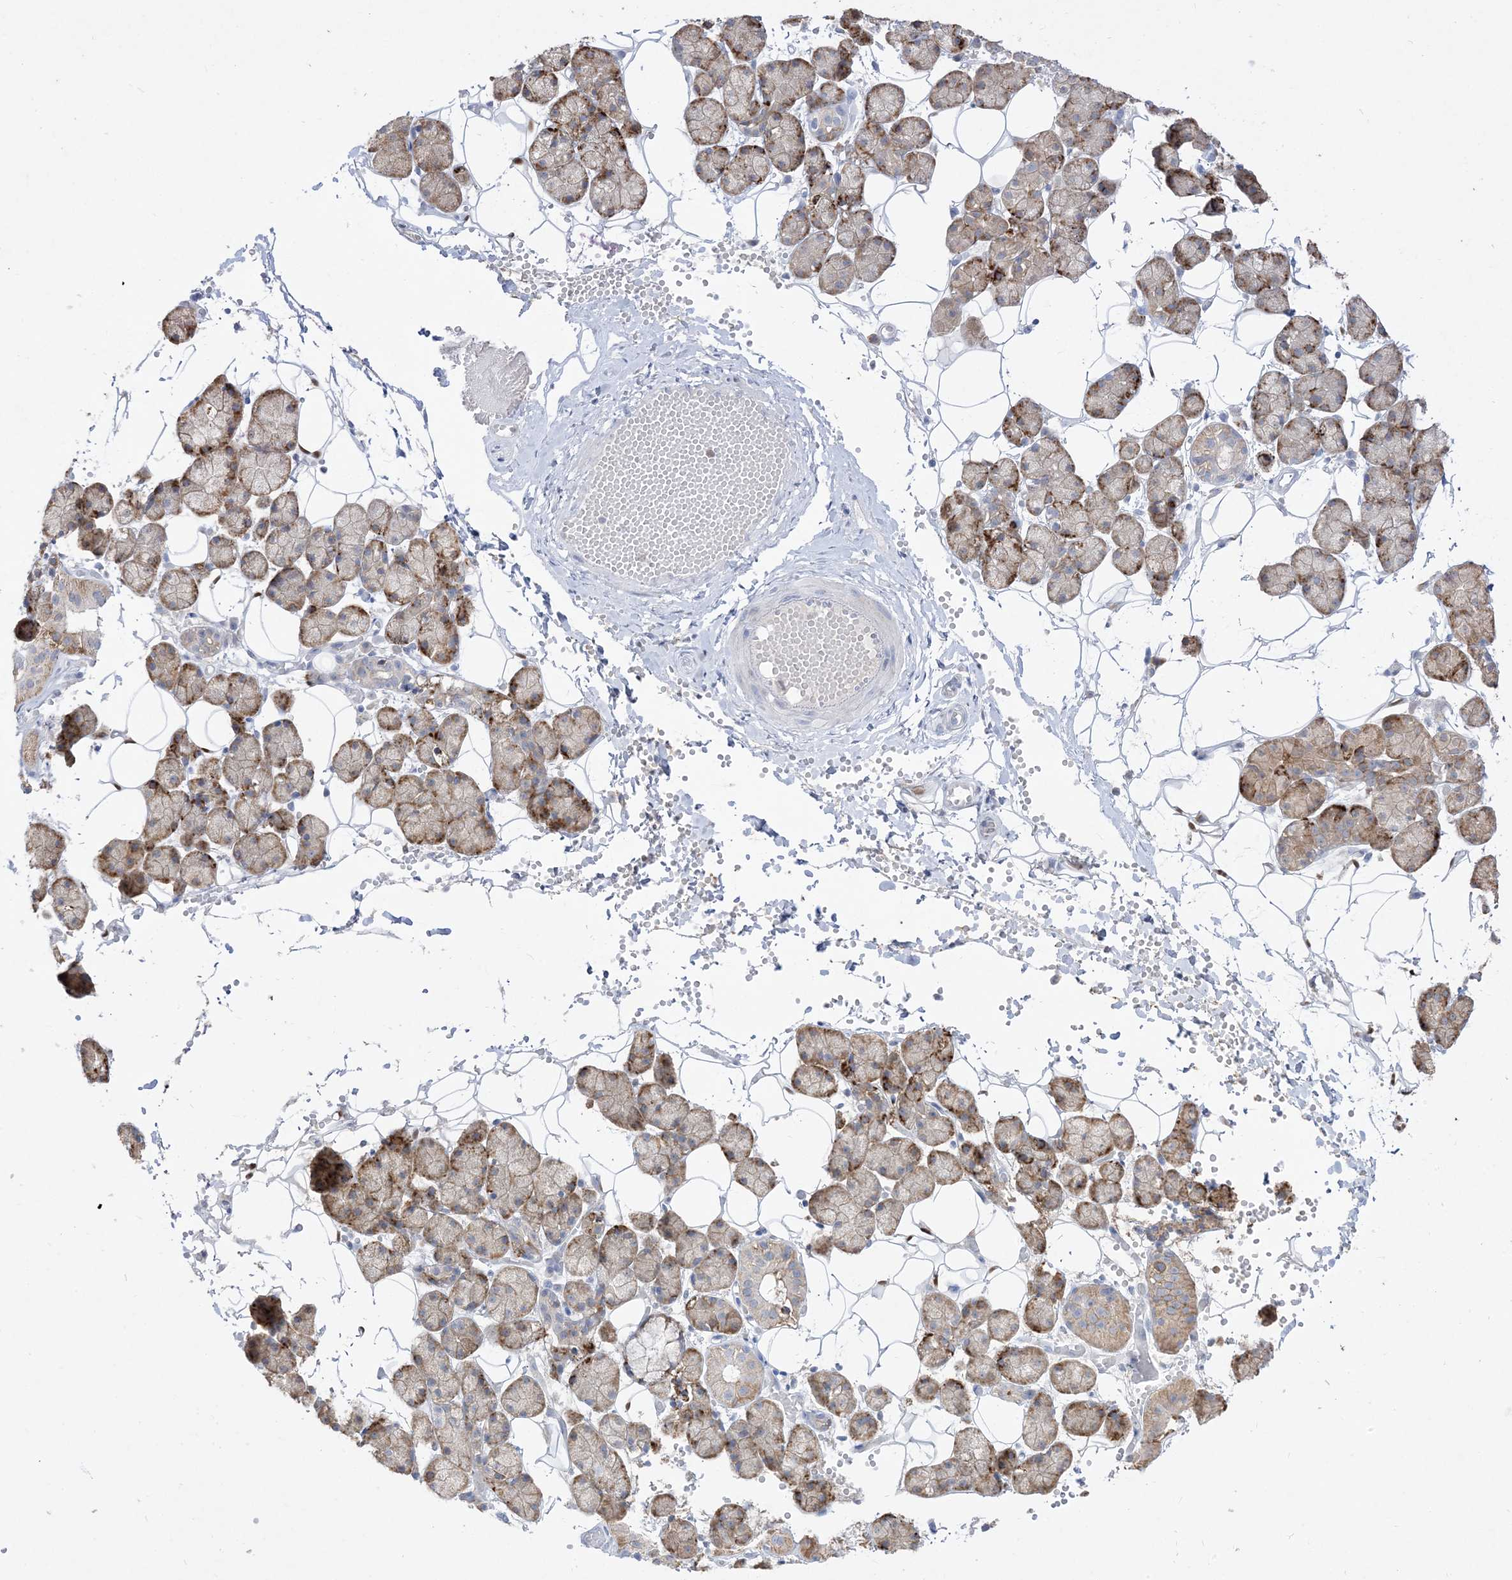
{"staining": {"intensity": "strong", "quantity": "<25%", "location": "cytoplasmic/membranous"}, "tissue": "salivary gland", "cell_type": "Glandular cells", "image_type": "normal", "snomed": [{"axis": "morphology", "description": "Normal tissue, NOS"}, {"axis": "topography", "description": "Salivary gland"}], "caption": "Immunohistochemical staining of benign human salivary gland reveals <25% levels of strong cytoplasmic/membranous protein staining in about <25% of glandular cells. The staining was performed using DAB to visualize the protein expression in brown, while the nuclei were stained in blue with hematoxylin (Magnification: 20x).", "gene": "LOXL3", "patient": {"sex": "female", "age": 33}}